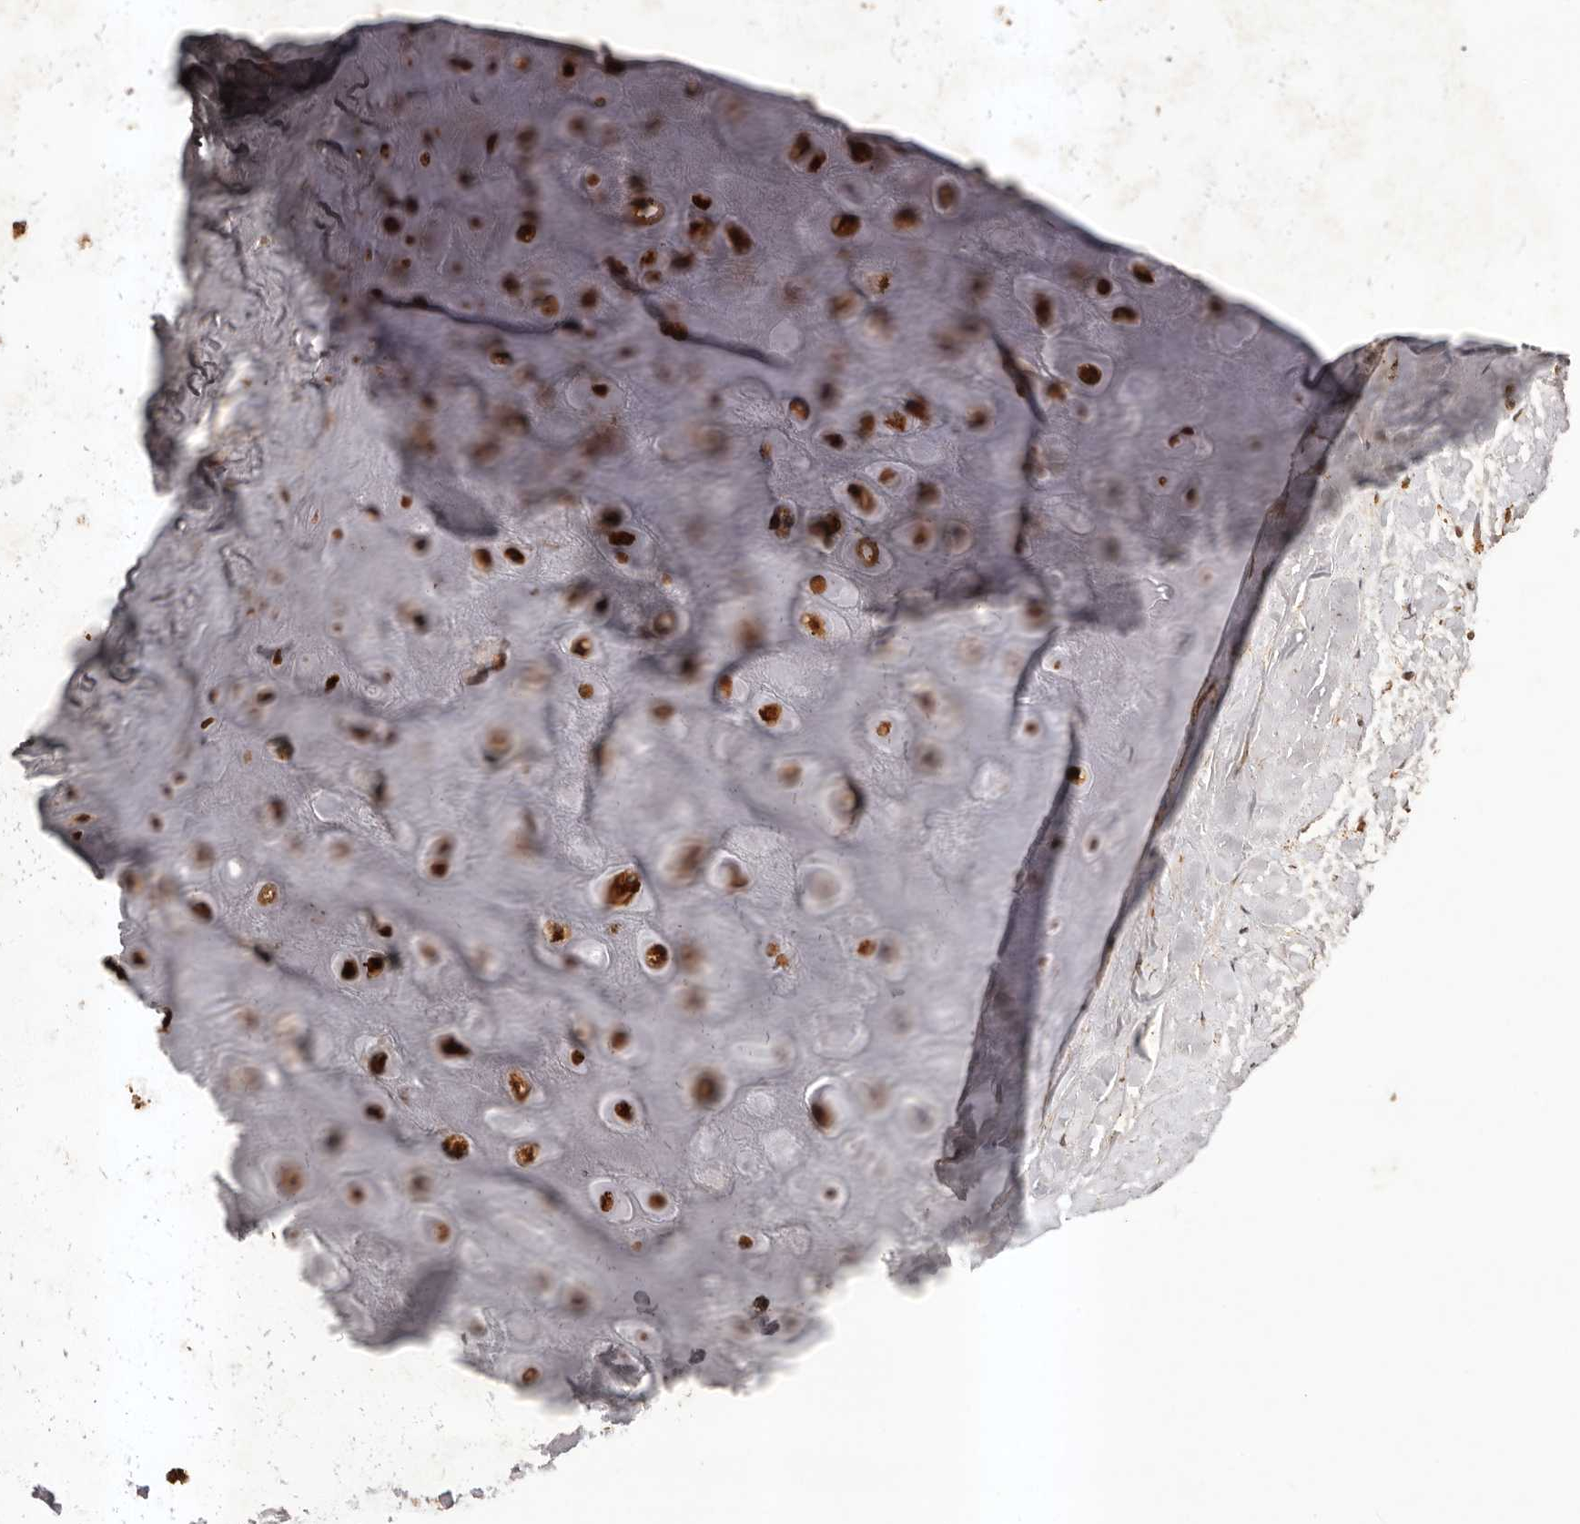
{"staining": {"intensity": "moderate", "quantity": "25%-75%", "location": "cytoplasmic/membranous"}, "tissue": "adipose tissue", "cell_type": "Adipocytes", "image_type": "normal", "snomed": [{"axis": "morphology", "description": "Normal tissue, NOS"}, {"axis": "morphology", "description": "Basal cell carcinoma"}, {"axis": "topography", "description": "Skin"}], "caption": "About 25%-75% of adipocytes in unremarkable adipose tissue demonstrate moderate cytoplasmic/membranous protein positivity as visualized by brown immunohistochemical staining.", "gene": "SLC22A3", "patient": {"sex": "female", "age": 89}}